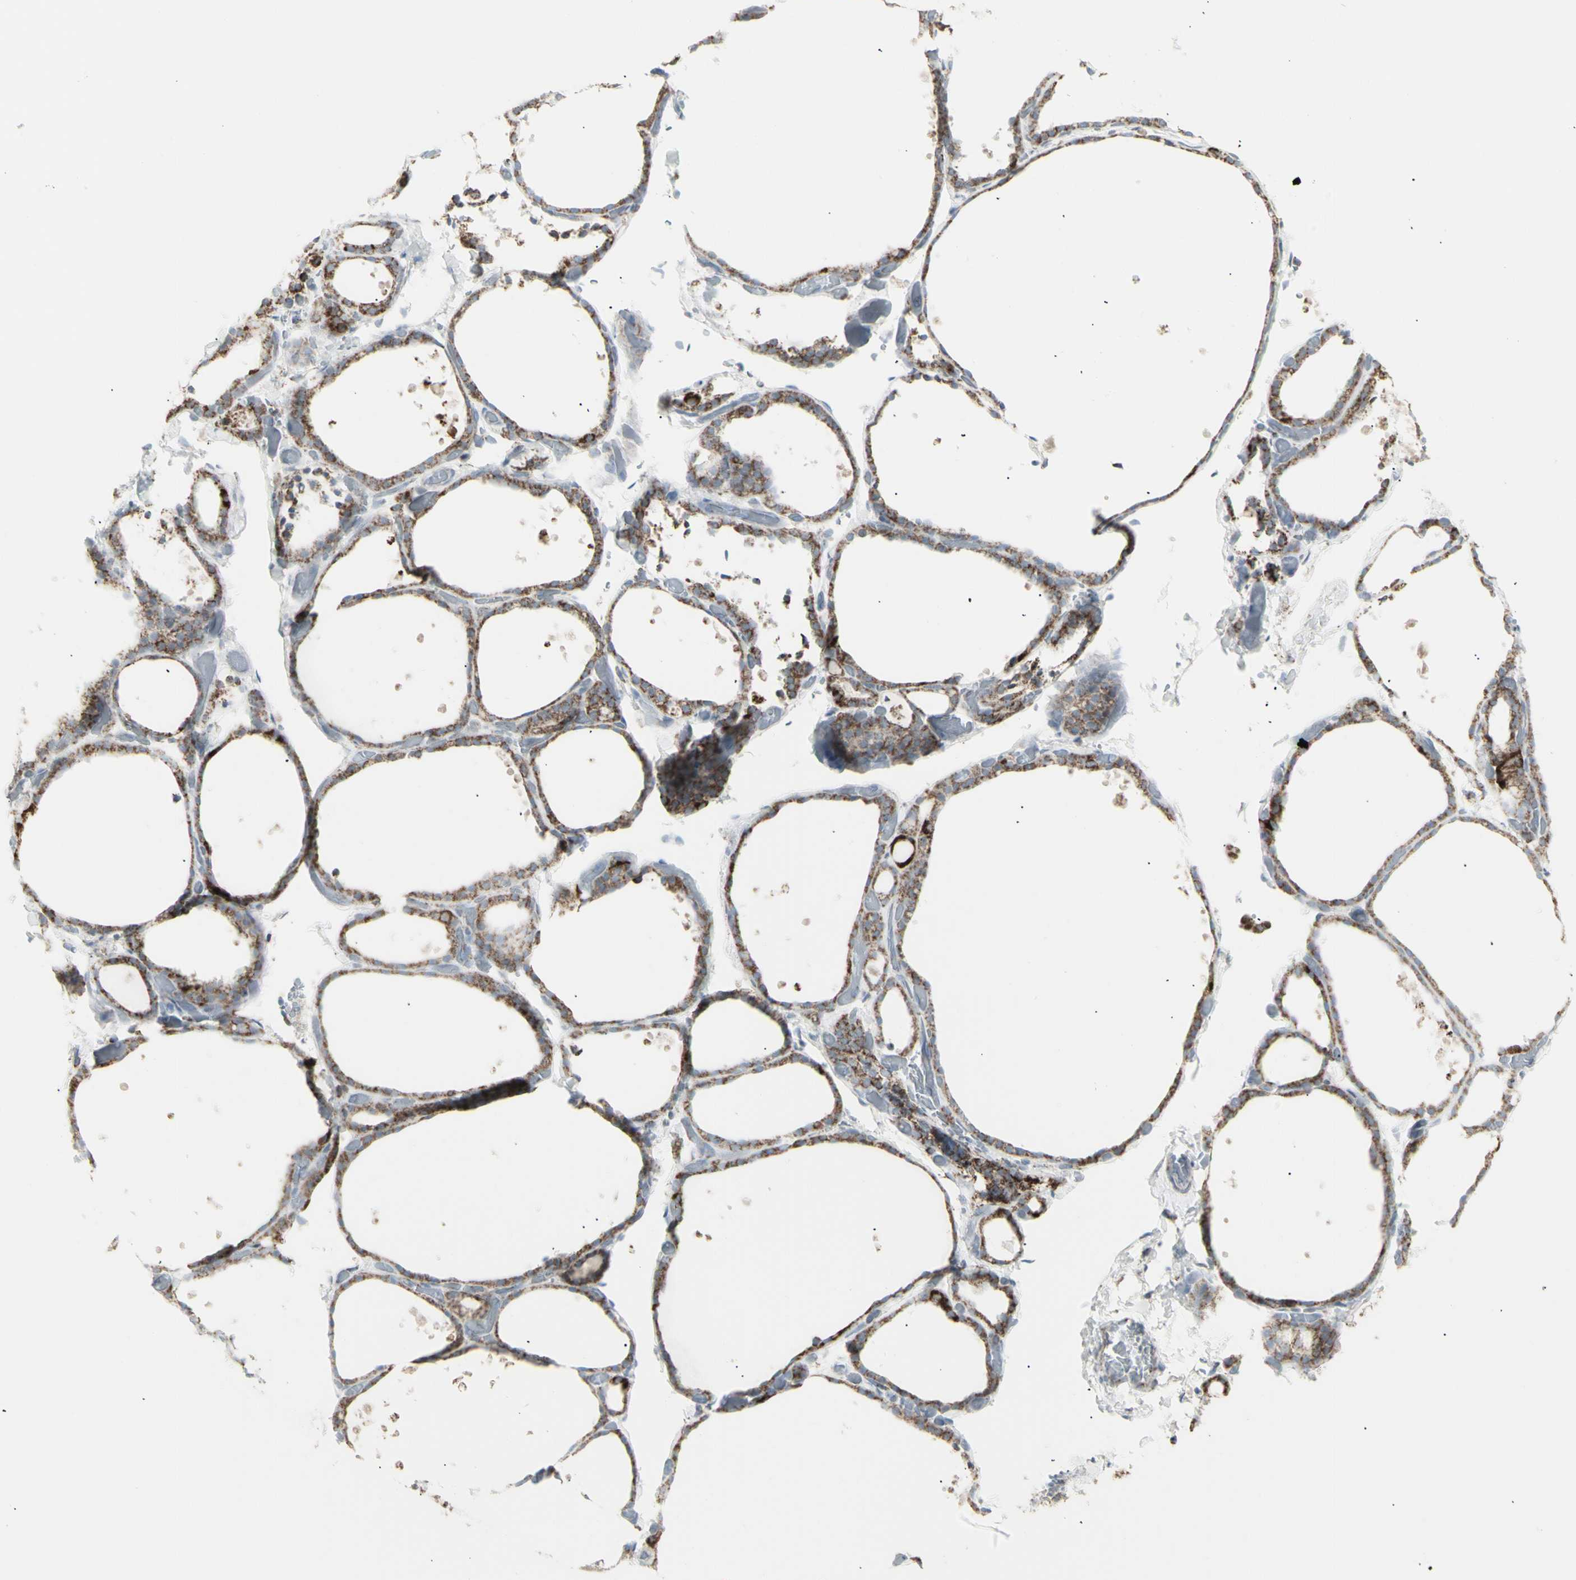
{"staining": {"intensity": "strong", "quantity": ">75%", "location": "cytoplasmic/membranous"}, "tissue": "thyroid gland", "cell_type": "Glandular cells", "image_type": "normal", "snomed": [{"axis": "morphology", "description": "Normal tissue, NOS"}, {"axis": "topography", "description": "Thyroid gland"}], "caption": "Glandular cells show high levels of strong cytoplasmic/membranous expression in approximately >75% of cells in normal human thyroid gland. The staining was performed using DAB (3,3'-diaminobenzidine) to visualize the protein expression in brown, while the nuclei were stained in blue with hematoxylin (Magnification: 20x).", "gene": "PLGRKT", "patient": {"sex": "female", "age": 44}}